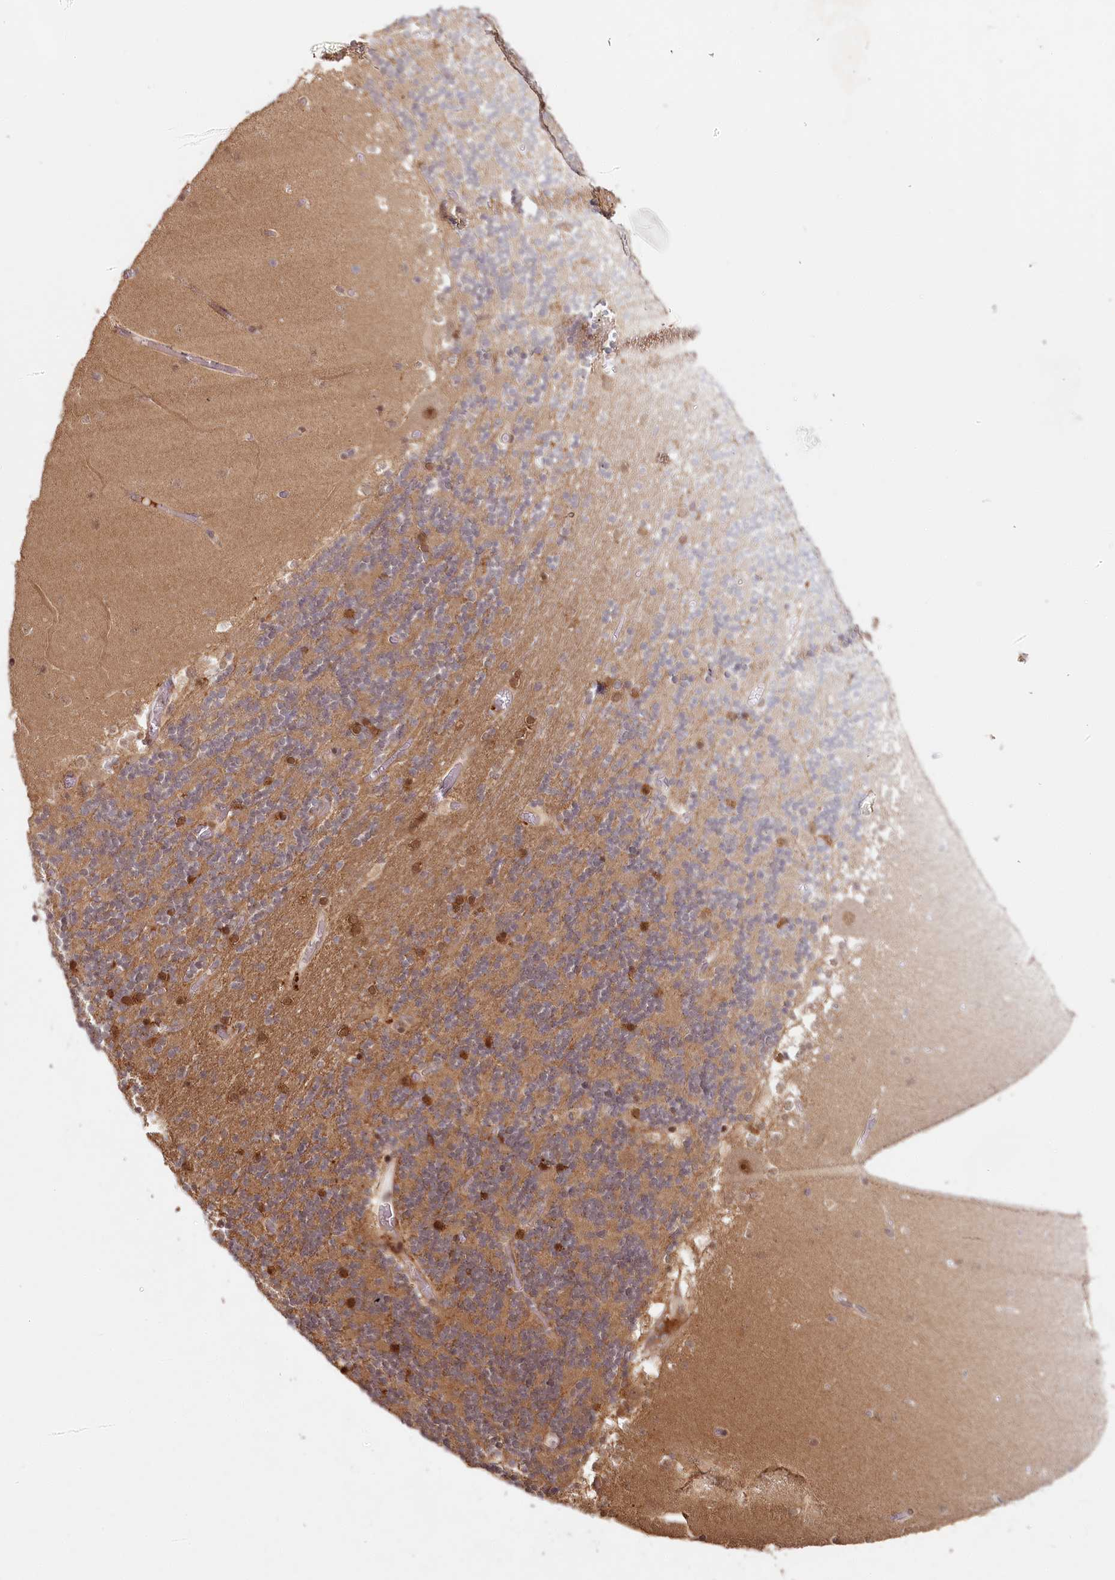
{"staining": {"intensity": "moderate", "quantity": ">75%", "location": "cytoplasmic/membranous"}, "tissue": "cerebellum", "cell_type": "Cells in granular layer", "image_type": "normal", "snomed": [{"axis": "morphology", "description": "Normal tissue, NOS"}, {"axis": "topography", "description": "Cerebellum"}], "caption": "Immunohistochemistry (IHC) micrograph of unremarkable human cerebellum stained for a protein (brown), which demonstrates medium levels of moderate cytoplasmic/membranous staining in about >75% of cells in granular layer.", "gene": "WAPL", "patient": {"sex": "female", "age": 28}}